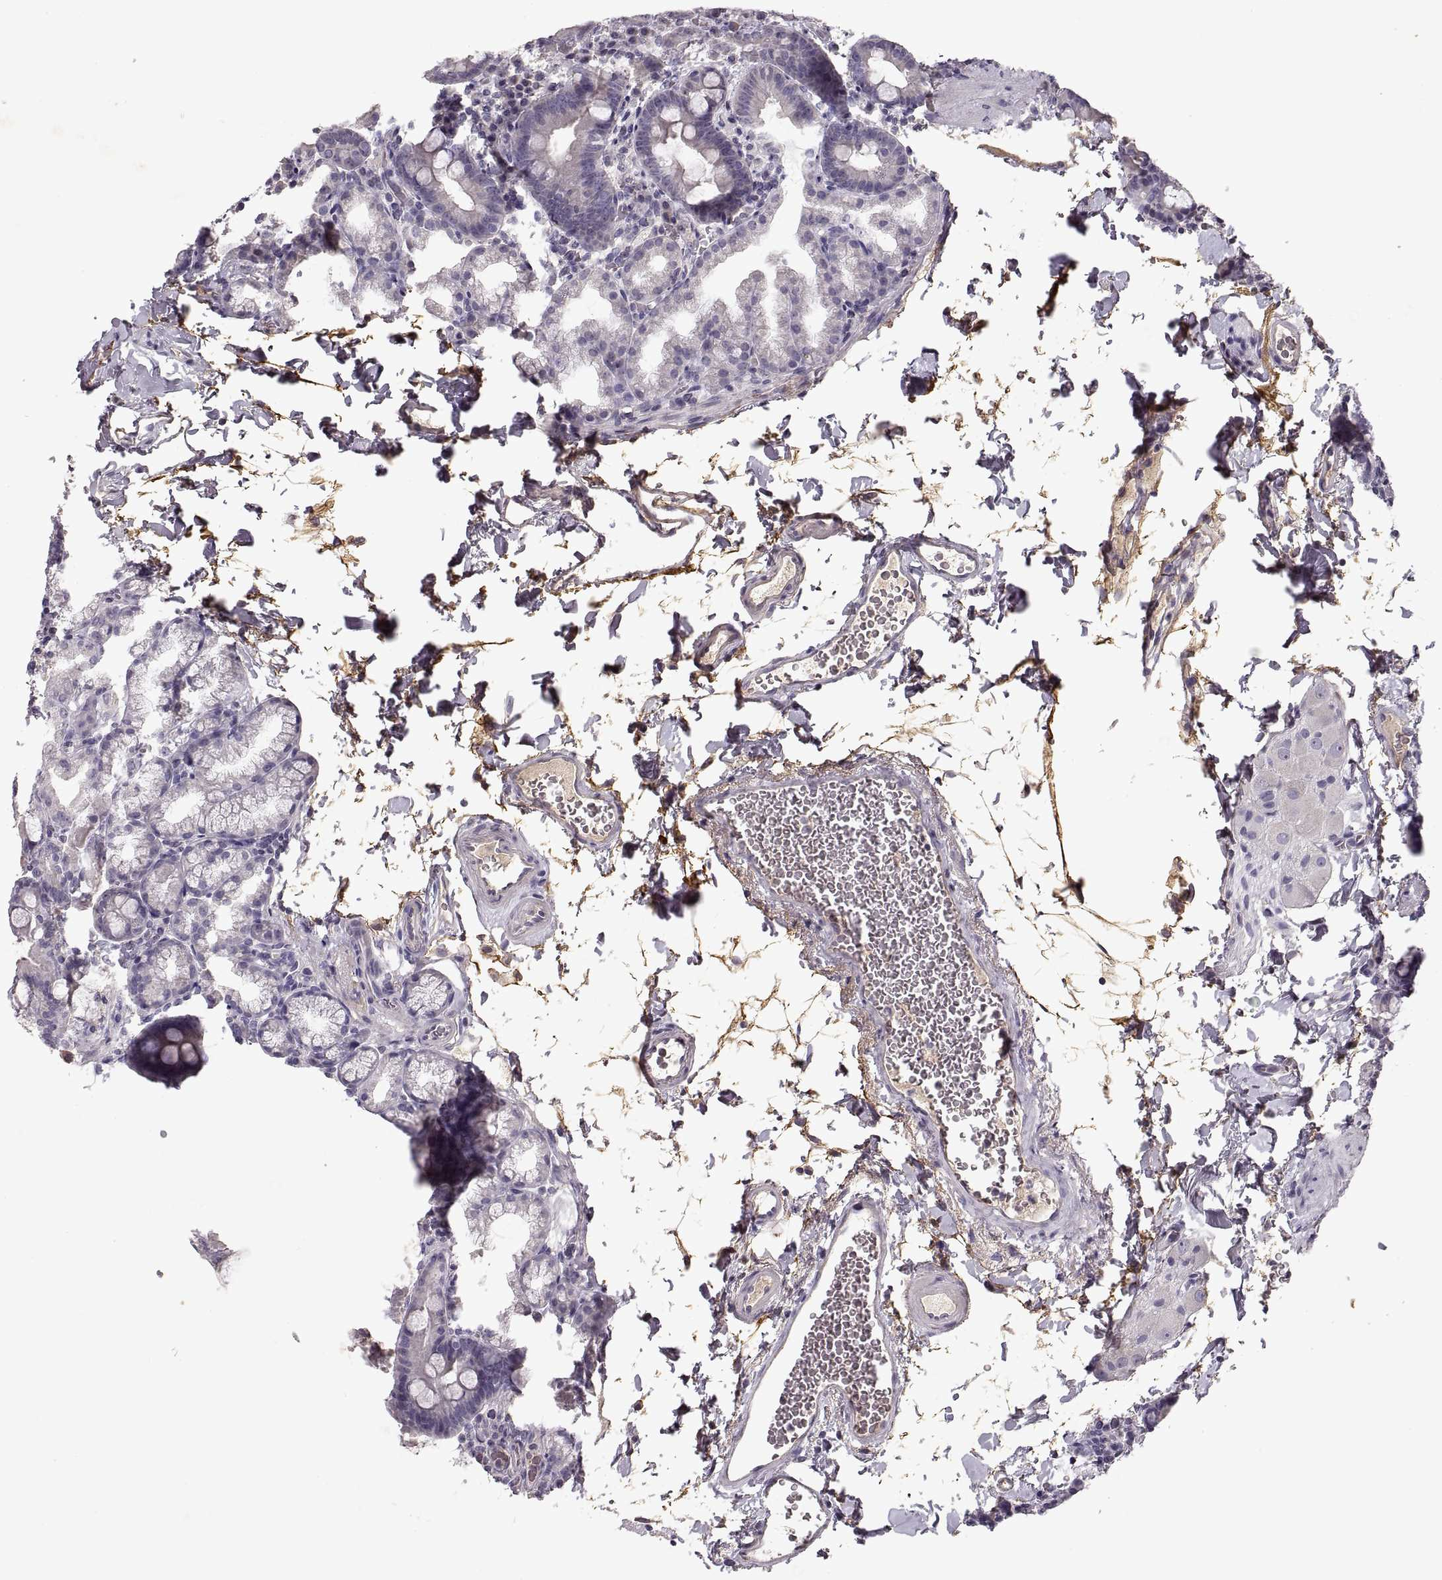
{"staining": {"intensity": "negative", "quantity": "none", "location": "none"}, "tissue": "duodenum", "cell_type": "Glandular cells", "image_type": "normal", "snomed": [{"axis": "morphology", "description": "Normal tissue, NOS"}, {"axis": "topography", "description": "Duodenum"}], "caption": "An image of human duodenum is negative for staining in glandular cells. (DAB (3,3'-diaminobenzidine) immunohistochemistry, high magnification).", "gene": "ADAM11", "patient": {"sex": "male", "age": 59}}